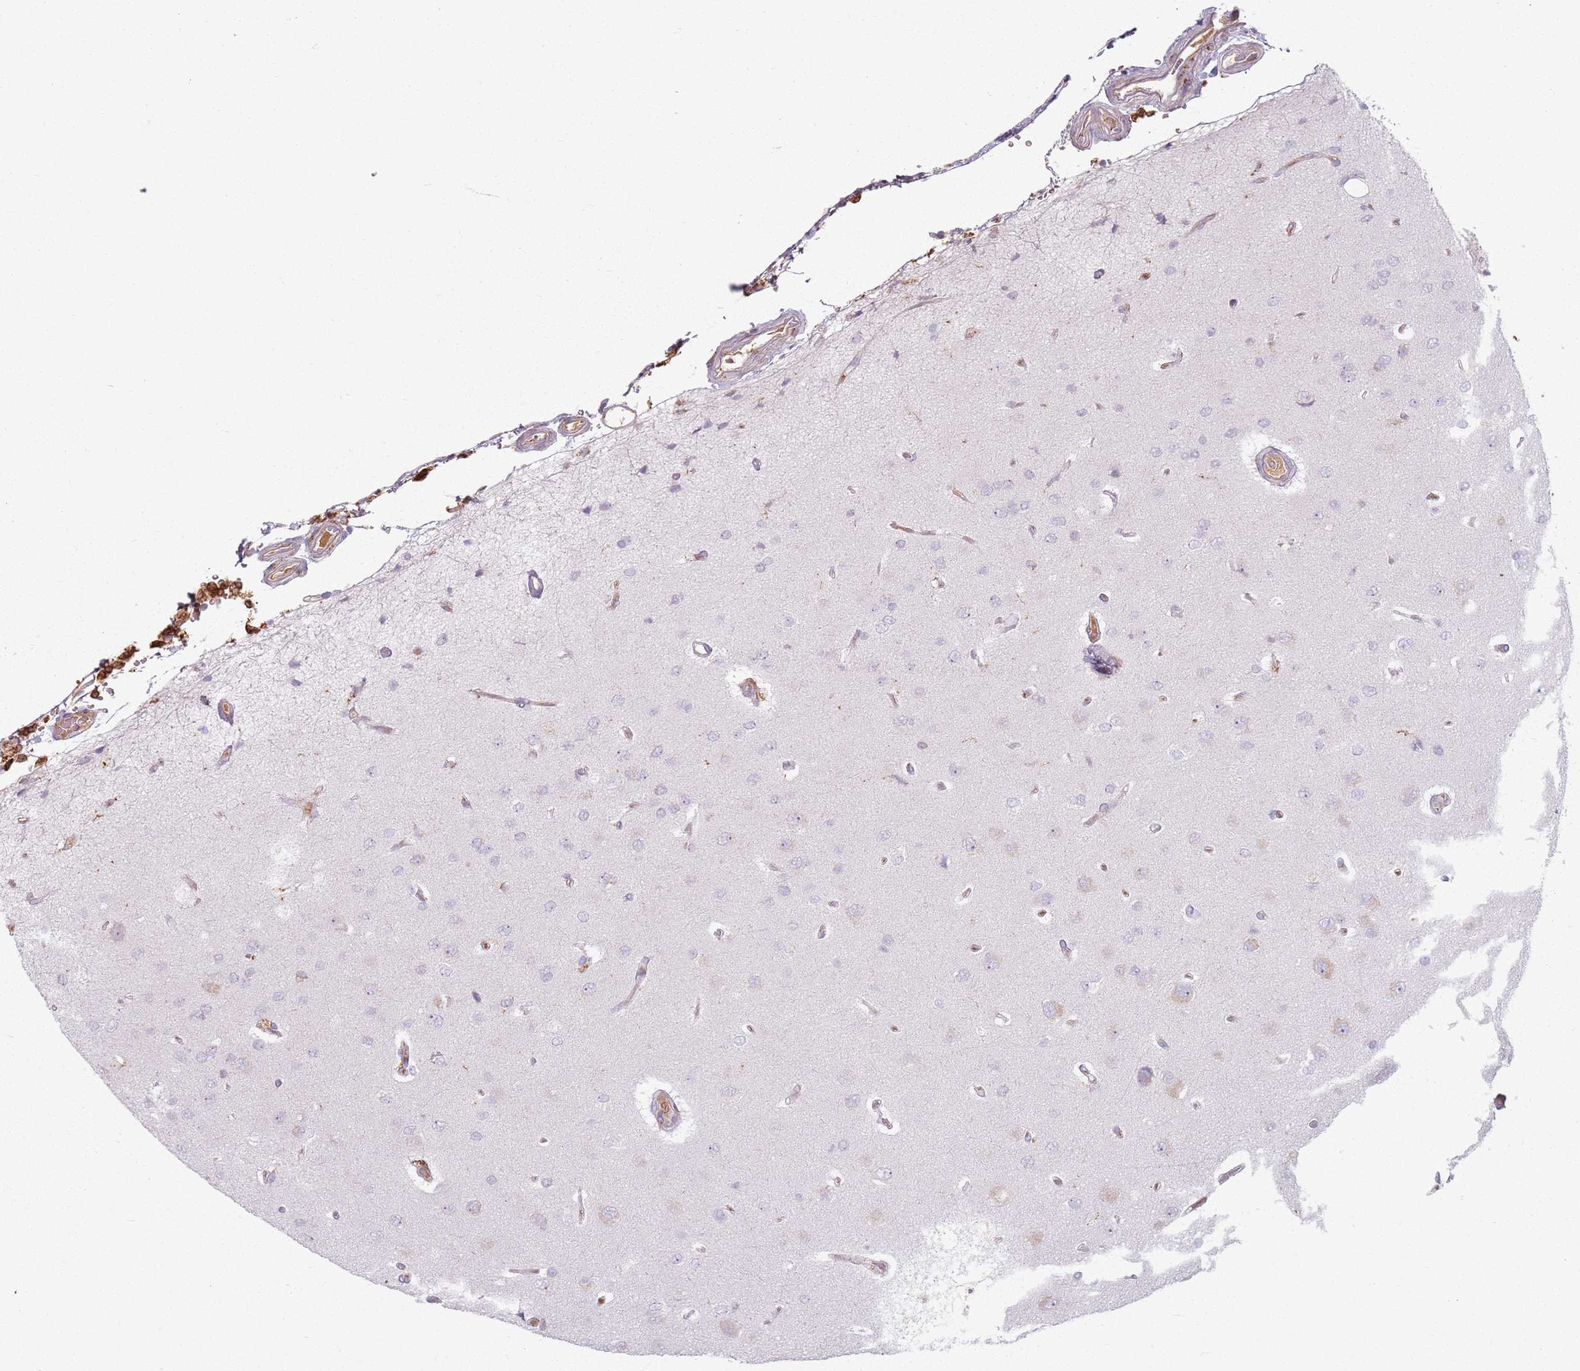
{"staining": {"intensity": "negative", "quantity": "none", "location": "none"}, "tissue": "glioma", "cell_type": "Tumor cells", "image_type": "cancer", "snomed": [{"axis": "morphology", "description": "Glioma, malignant, High grade"}, {"axis": "topography", "description": "Brain"}], "caption": "The image exhibits no staining of tumor cells in glioma.", "gene": "COLGALT1", "patient": {"sex": "male", "age": 77}}